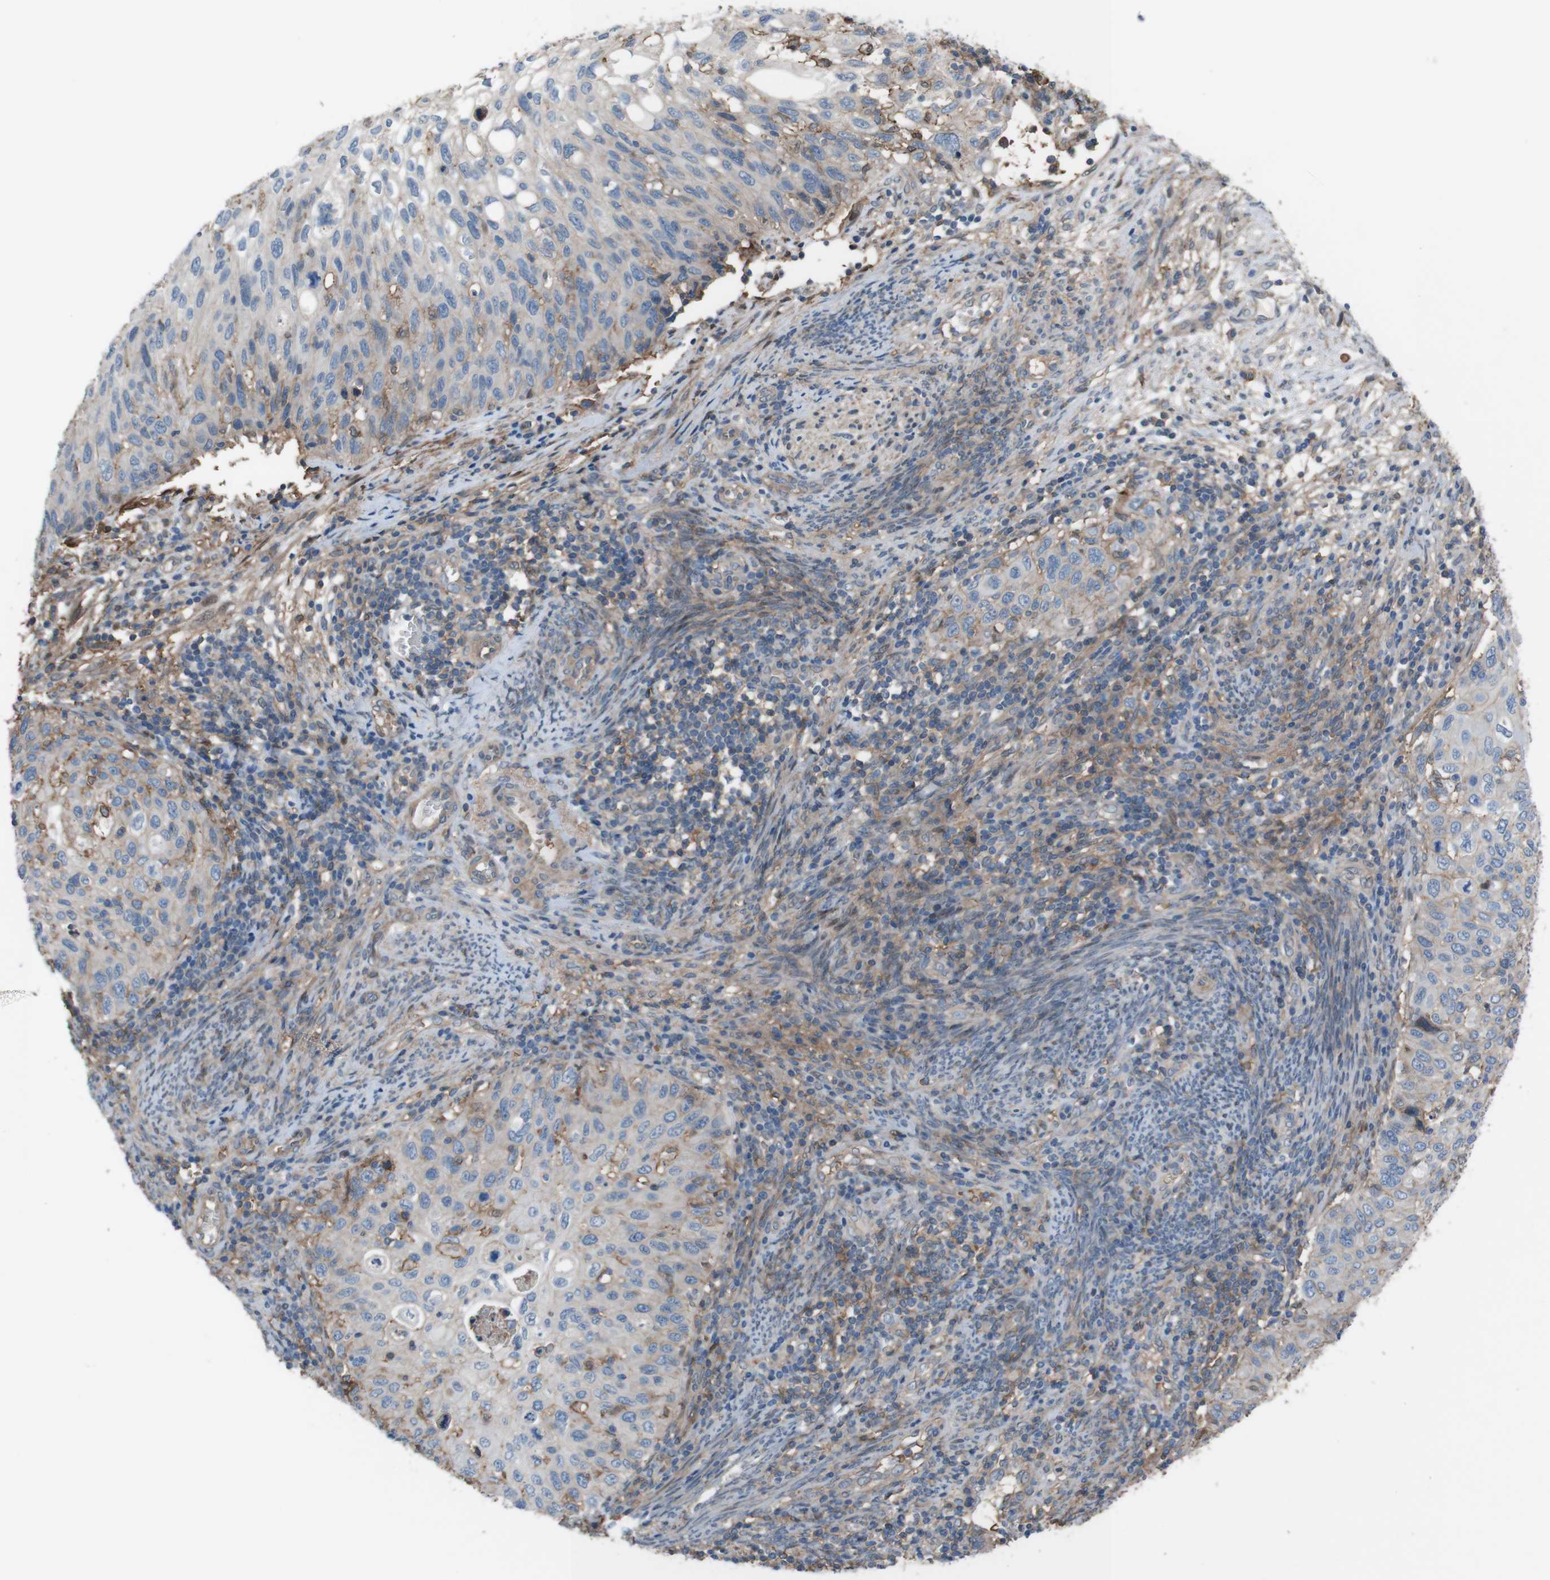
{"staining": {"intensity": "weak", "quantity": "<25%", "location": "cytoplasmic/membranous"}, "tissue": "cervical cancer", "cell_type": "Tumor cells", "image_type": "cancer", "snomed": [{"axis": "morphology", "description": "Squamous cell carcinoma, NOS"}, {"axis": "topography", "description": "Cervix"}], "caption": "High magnification brightfield microscopy of cervical cancer stained with DAB (3,3'-diaminobenzidine) (brown) and counterstained with hematoxylin (blue): tumor cells show no significant expression.", "gene": "ATP2B1", "patient": {"sex": "female", "age": 70}}